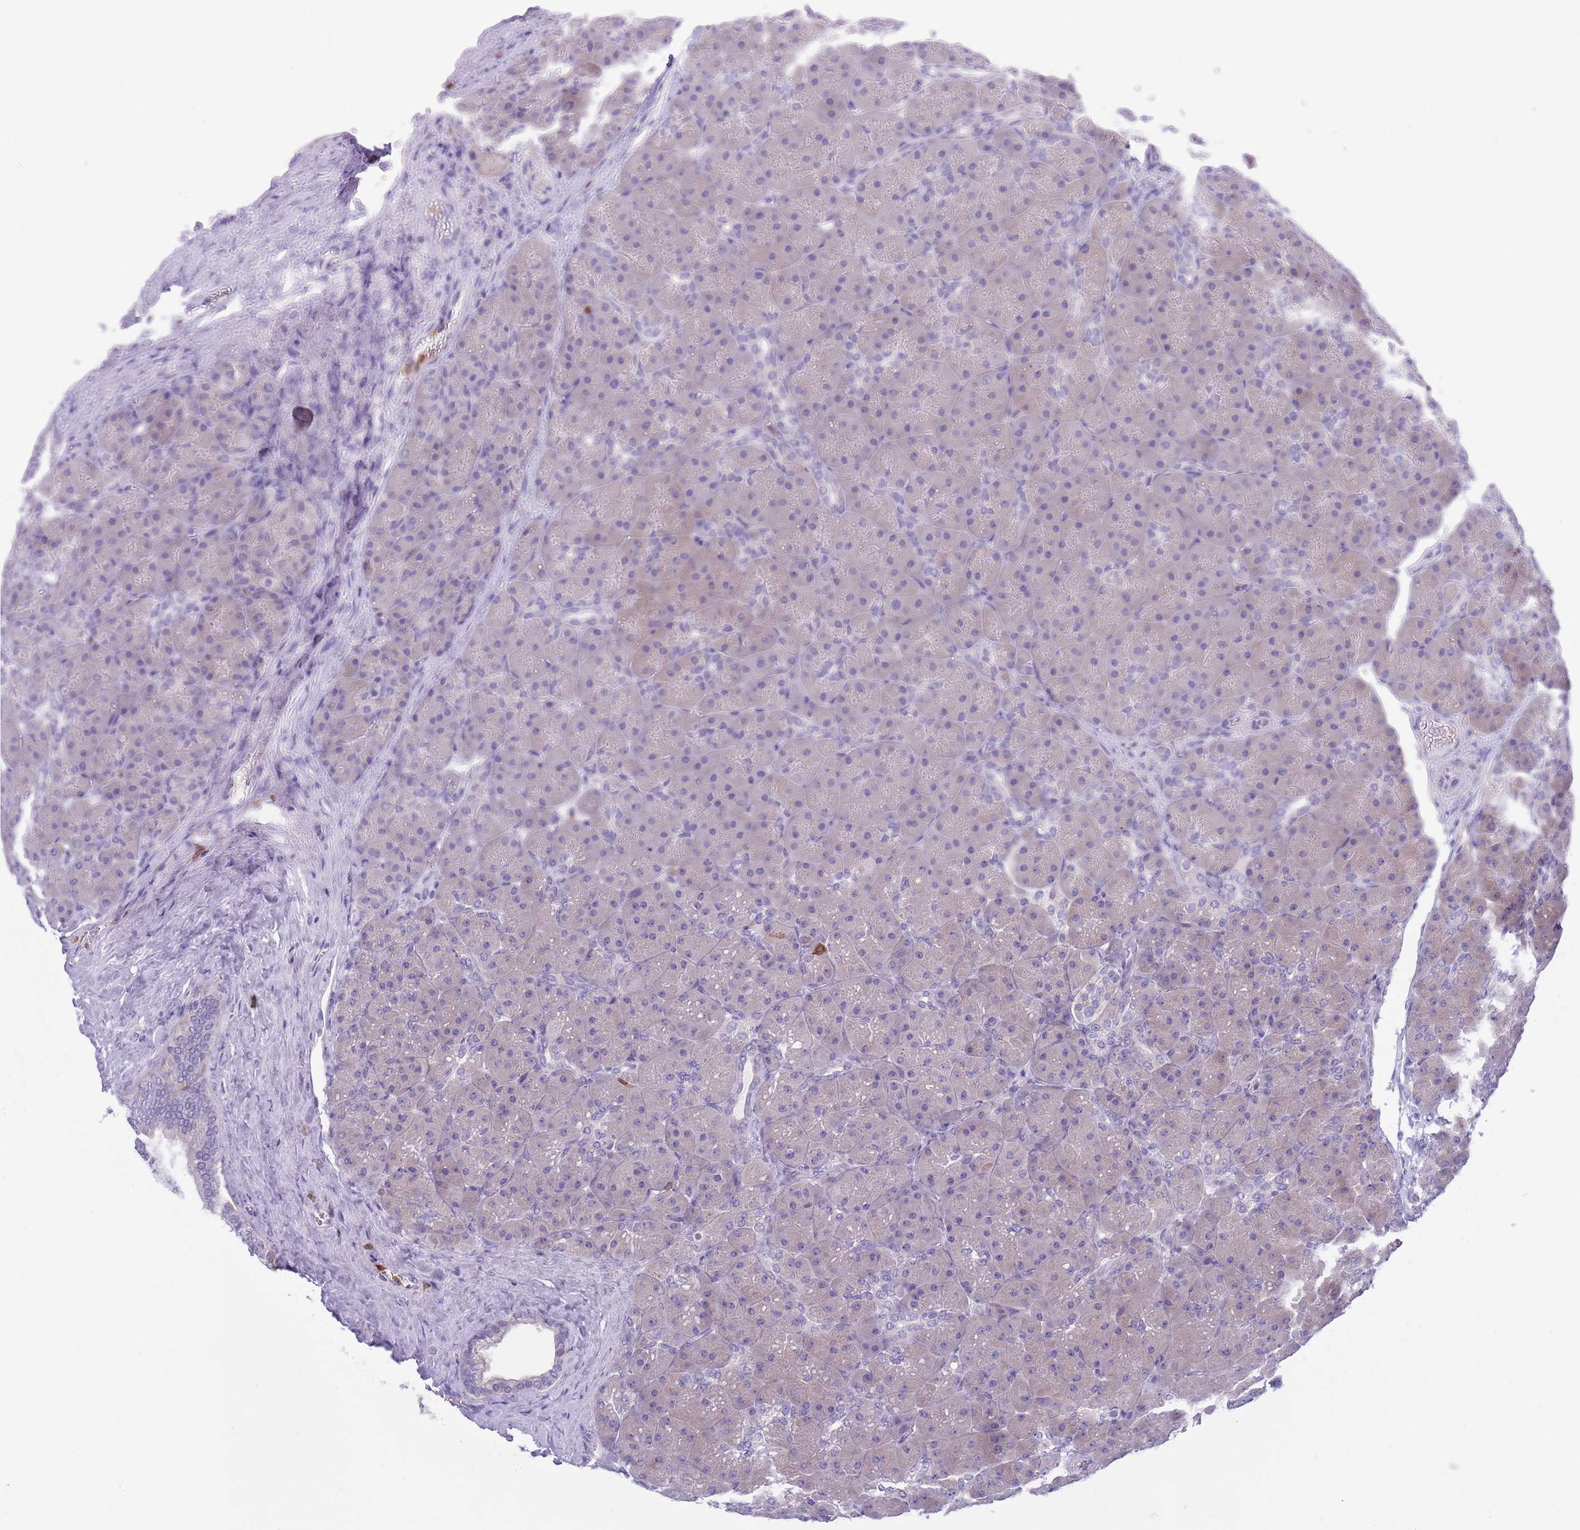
{"staining": {"intensity": "weak", "quantity": "<25%", "location": "cytoplasmic/membranous"}, "tissue": "pancreas", "cell_type": "Exocrine glandular cells", "image_type": "normal", "snomed": [{"axis": "morphology", "description": "Normal tissue, NOS"}, {"axis": "topography", "description": "Pancreas"}], "caption": "Image shows no significant protein positivity in exocrine glandular cells of normal pancreas. The staining was performed using DAB to visualize the protein expression in brown, while the nuclei were stained in blue with hematoxylin (Magnification: 20x).", "gene": "ZFP2", "patient": {"sex": "male", "age": 66}}